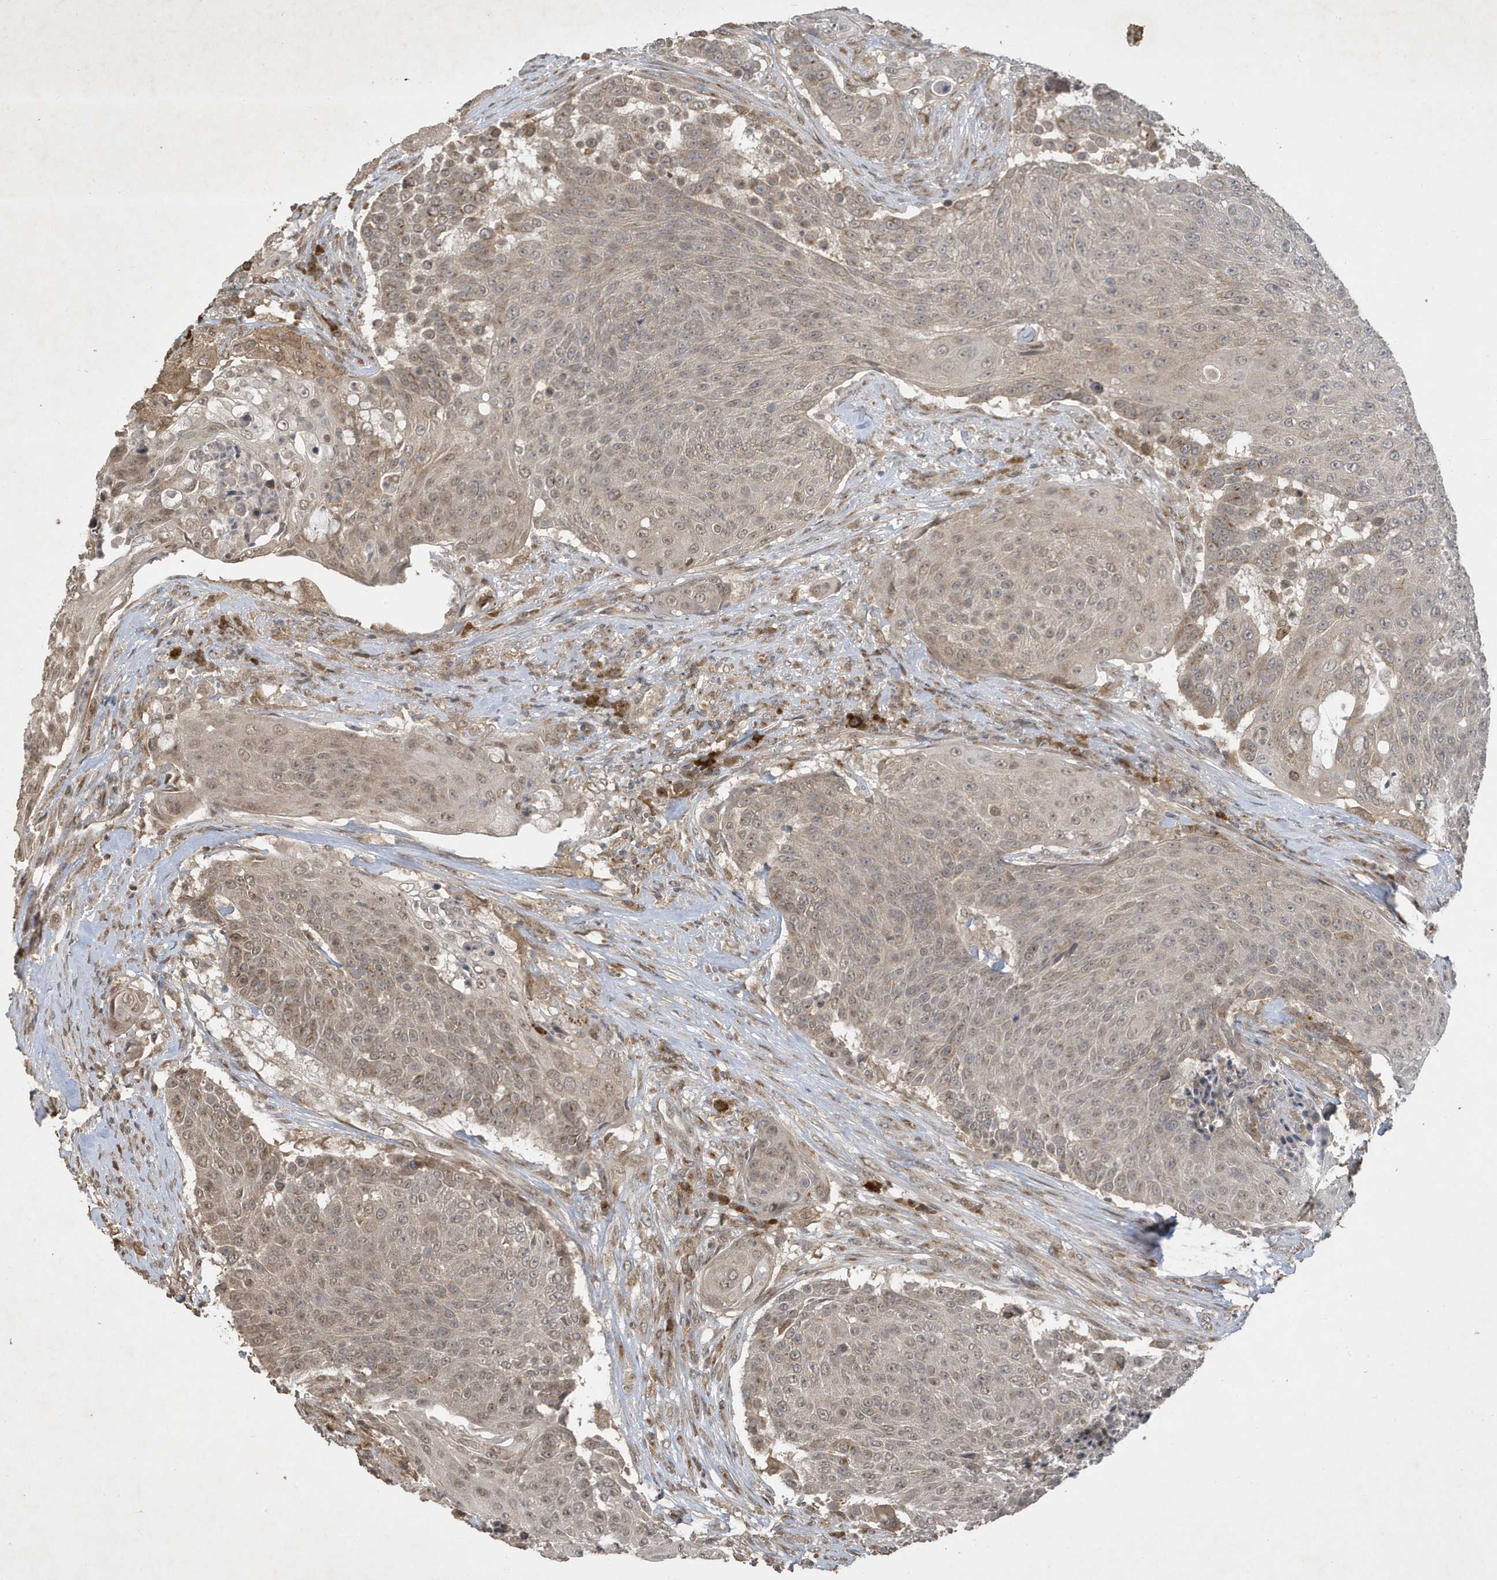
{"staining": {"intensity": "weak", "quantity": ">75%", "location": "cytoplasmic/membranous,nuclear"}, "tissue": "urothelial cancer", "cell_type": "Tumor cells", "image_type": "cancer", "snomed": [{"axis": "morphology", "description": "Urothelial carcinoma, High grade"}, {"axis": "topography", "description": "Urinary bladder"}], "caption": "Immunohistochemical staining of urothelial cancer demonstrates low levels of weak cytoplasmic/membranous and nuclear protein positivity in approximately >75% of tumor cells. The staining is performed using DAB (3,3'-diaminobenzidine) brown chromogen to label protein expression. The nuclei are counter-stained blue using hematoxylin.", "gene": "STX10", "patient": {"sex": "female", "age": 63}}